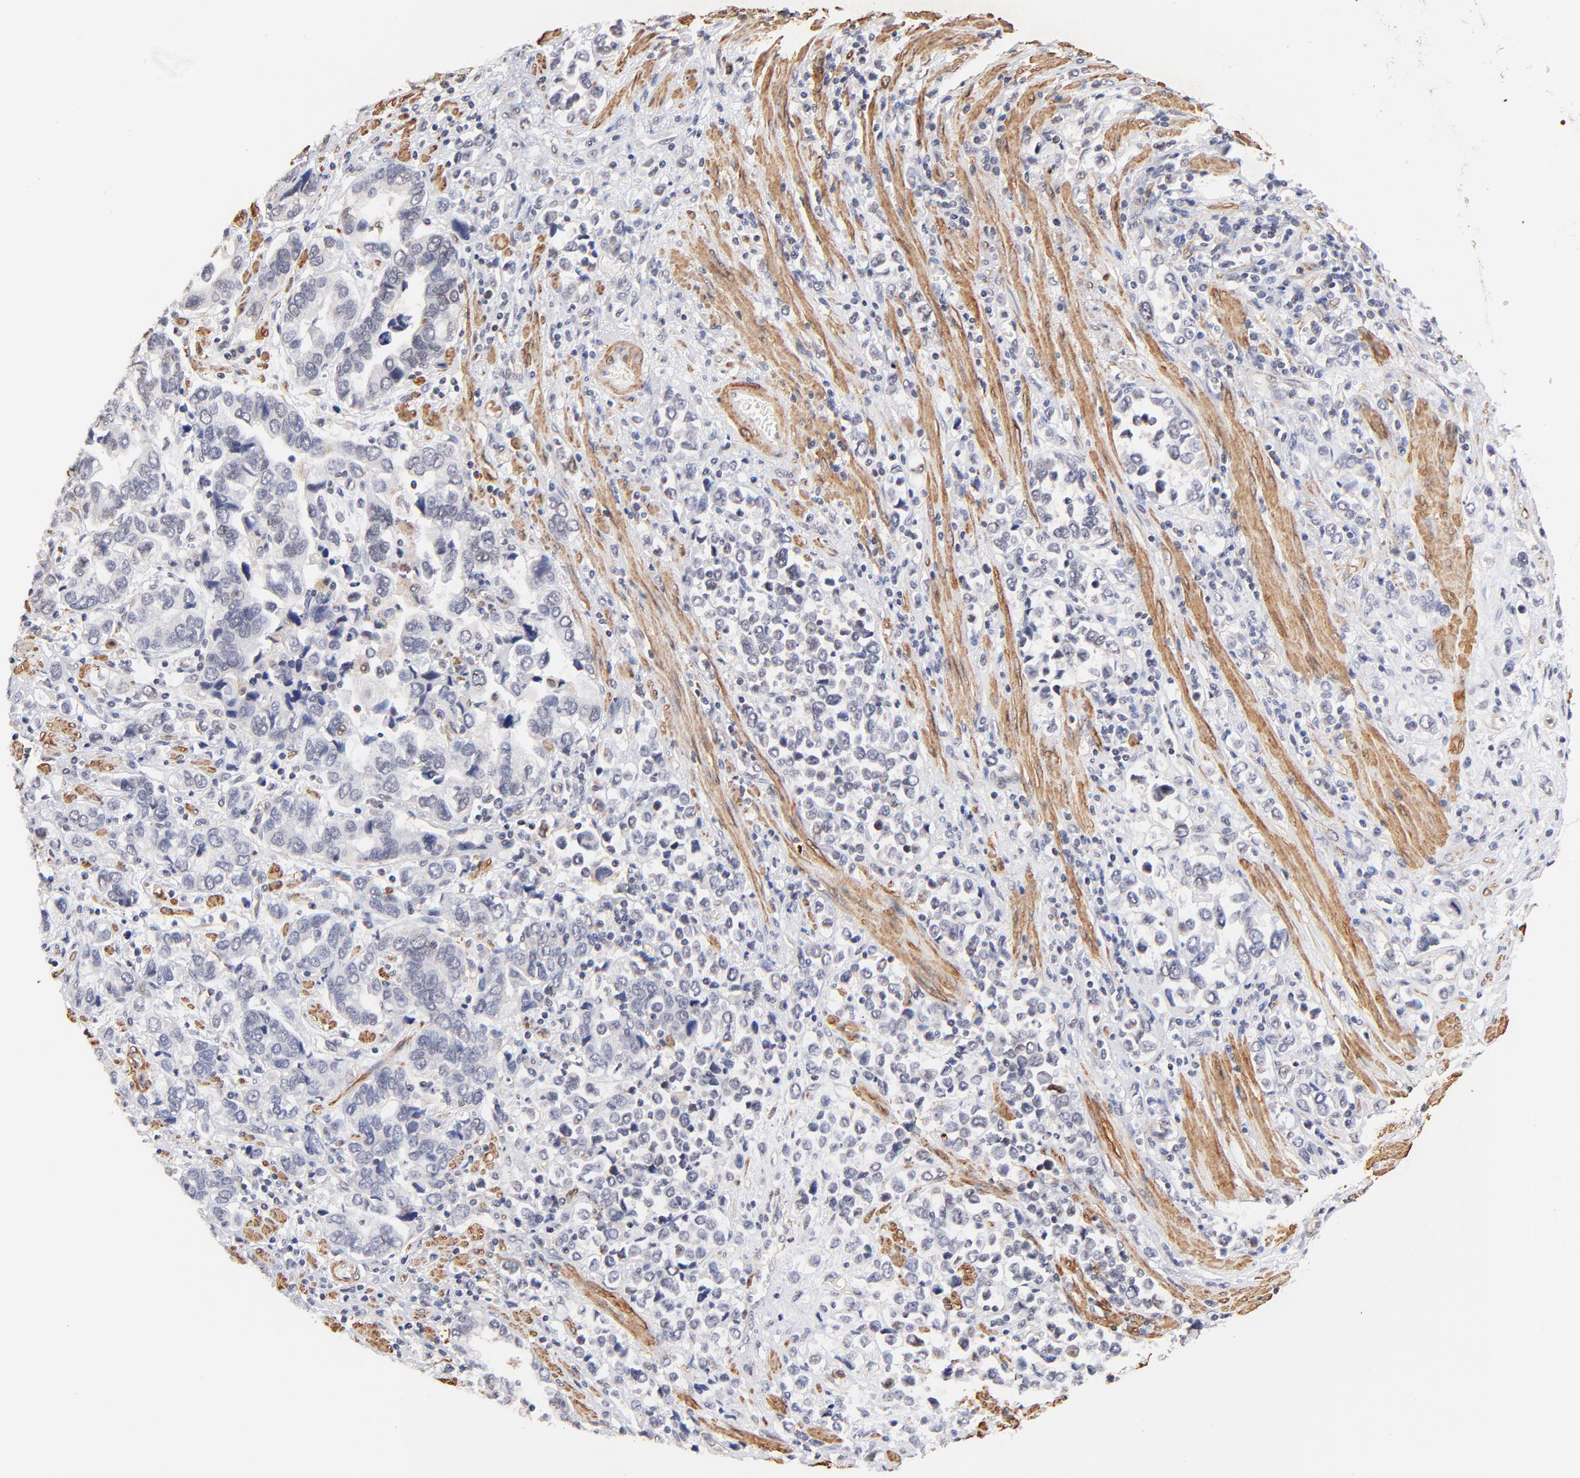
{"staining": {"intensity": "weak", "quantity": "<25%", "location": "cytoplasmic/membranous,nuclear"}, "tissue": "stomach cancer", "cell_type": "Tumor cells", "image_type": "cancer", "snomed": [{"axis": "morphology", "description": "Adenocarcinoma, NOS"}, {"axis": "topography", "description": "Stomach, upper"}], "caption": "Tumor cells show no significant protein positivity in adenocarcinoma (stomach).", "gene": "ZFP92", "patient": {"sex": "male", "age": 76}}